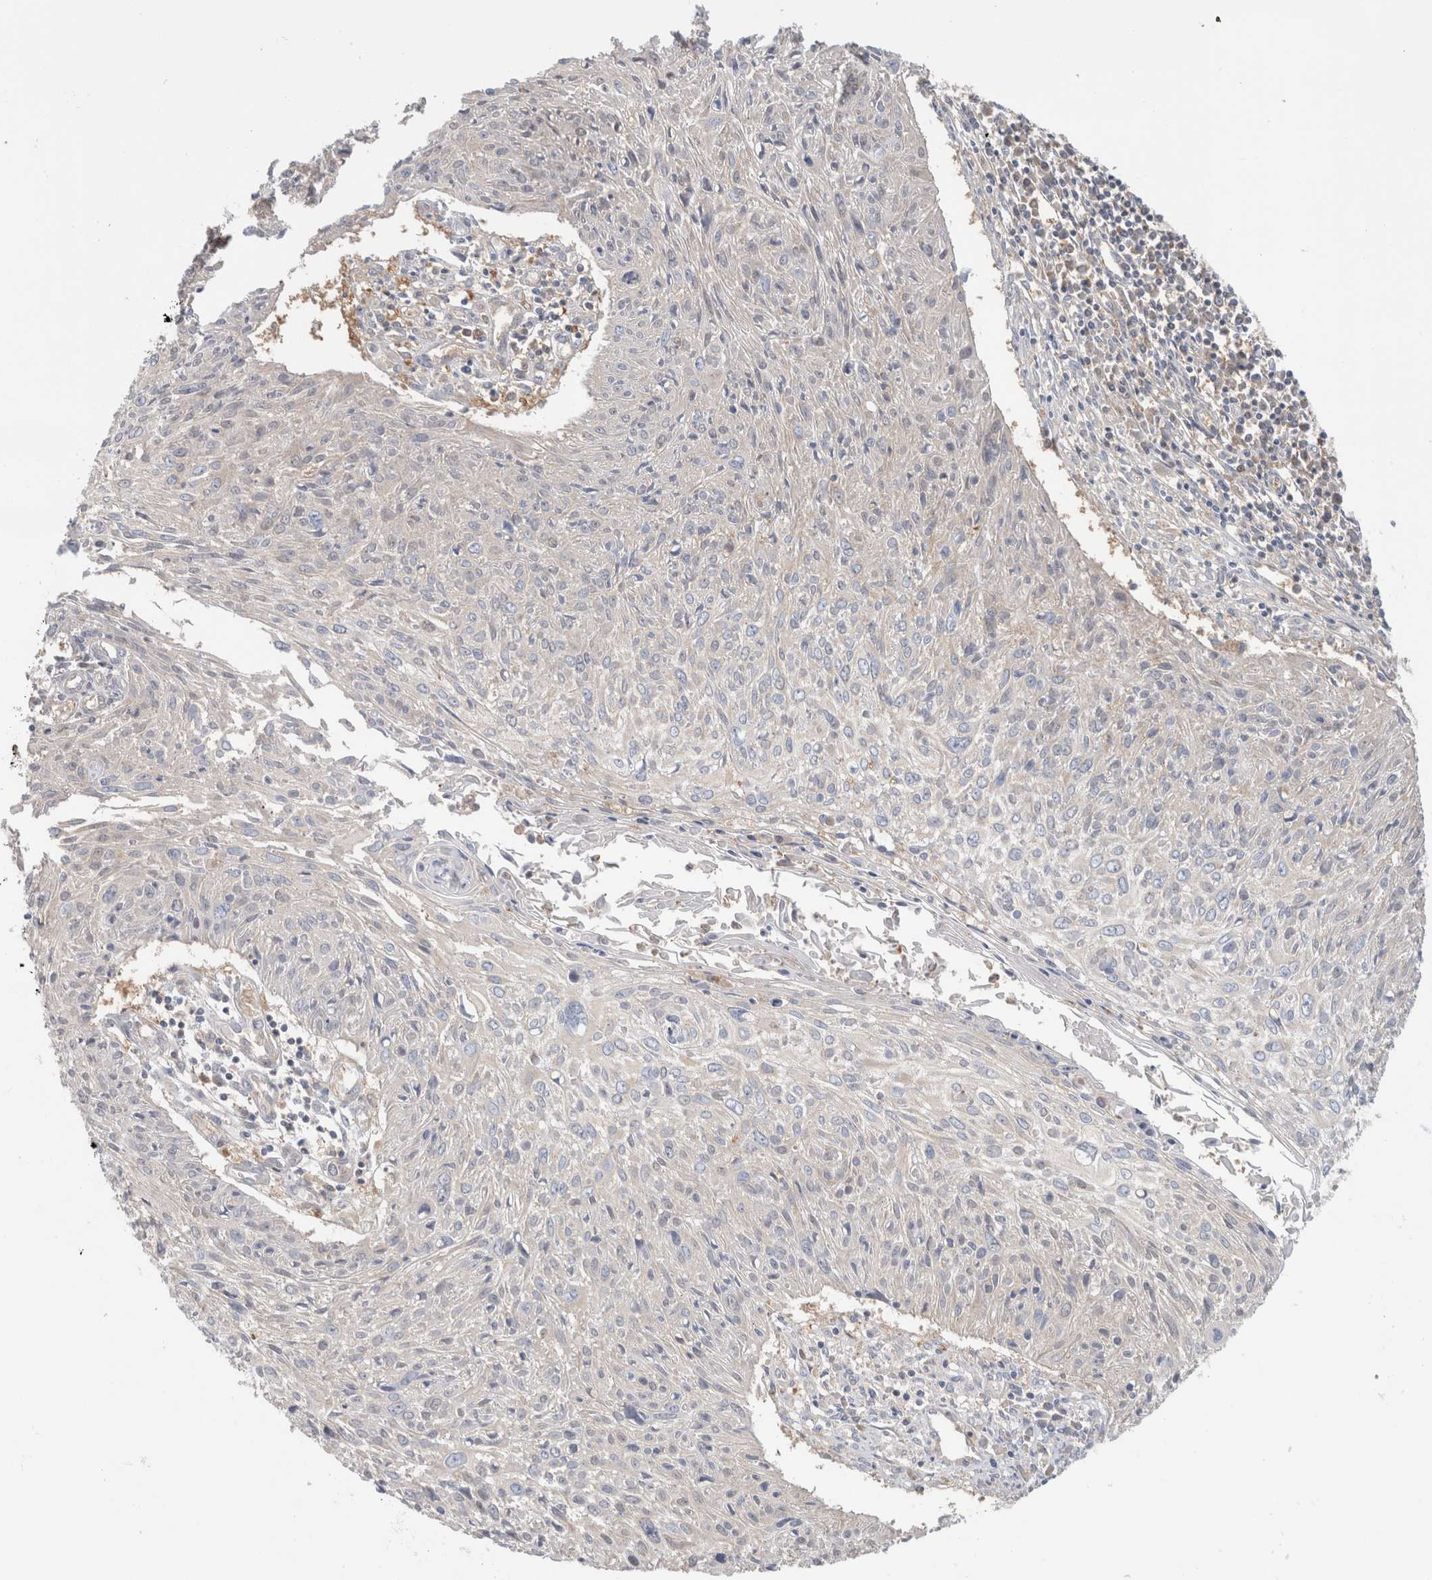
{"staining": {"intensity": "negative", "quantity": "none", "location": "none"}, "tissue": "cervical cancer", "cell_type": "Tumor cells", "image_type": "cancer", "snomed": [{"axis": "morphology", "description": "Squamous cell carcinoma, NOS"}, {"axis": "topography", "description": "Cervix"}], "caption": "An IHC histopathology image of cervical cancer (squamous cell carcinoma) is shown. There is no staining in tumor cells of cervical cancer (squamous cell carcinoma). Brightfield microscopy of immunohistochemistry (IHC) stained with DAB (brown) and hematoxylin (blue), captured at high magnification.", "gene": "KLHL14", "patient": {"sex": "female", "age": 51}}